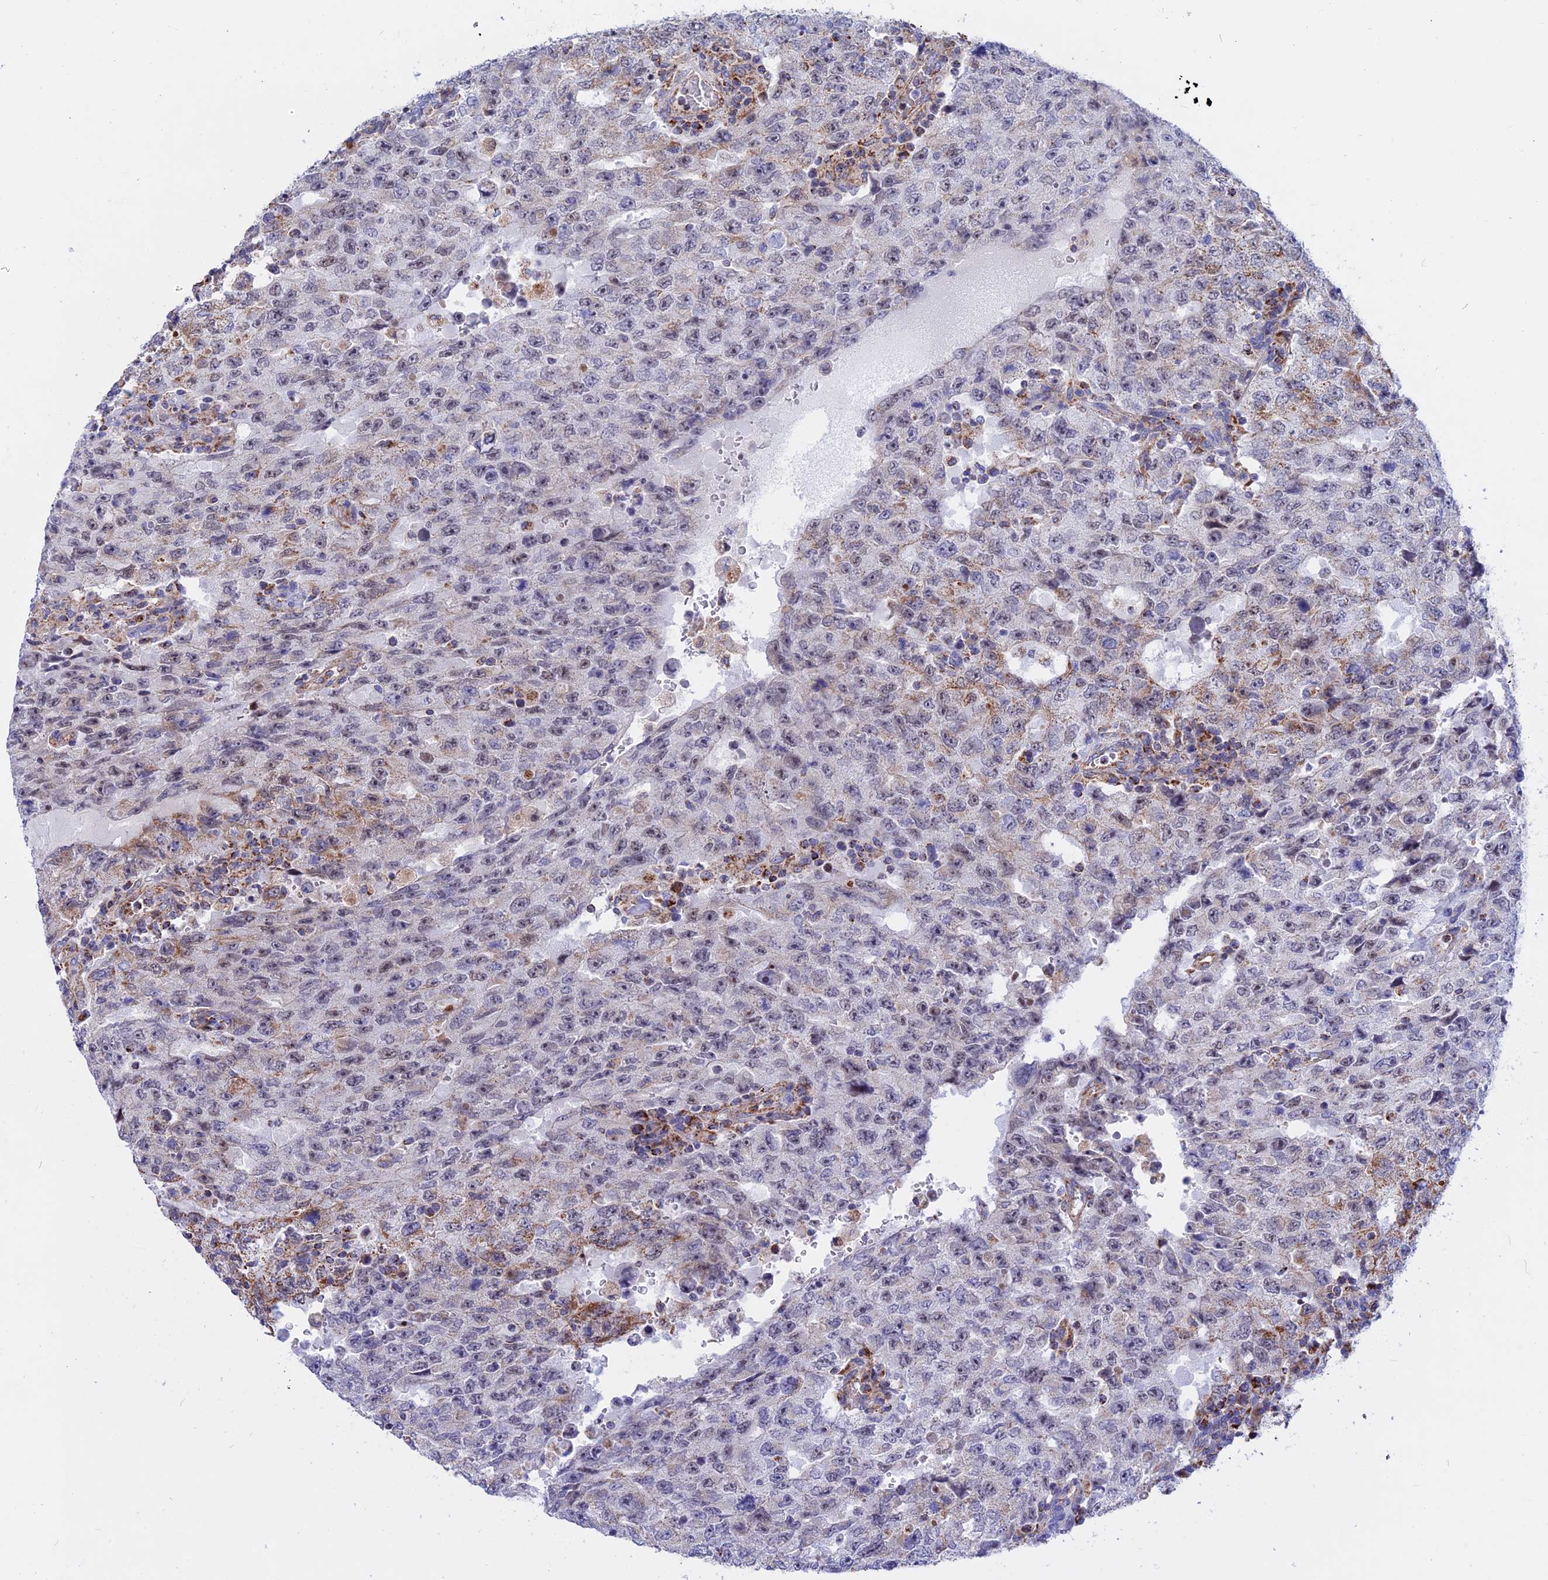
{"staining": {"intensity": "moderate", "quantity": "<25%", "location": "cytoplasmic/membranous"}, "tissue": "testis cancer", "cell_type": "Tumor cells", "image_type": "cancer", "snomed": [{"axis": "morphology", "description": "Carcinoma, Embryonal, NOS"}, {"axis": "topography", "description": "Testis"}], "caption": "Testis embryonal carcinoma stained for a protein displays moderate cytoplasmic/membranous positivity in tumor cells.", "gene": "GCDH", "patient": {"sex": "male", "age": 26}}